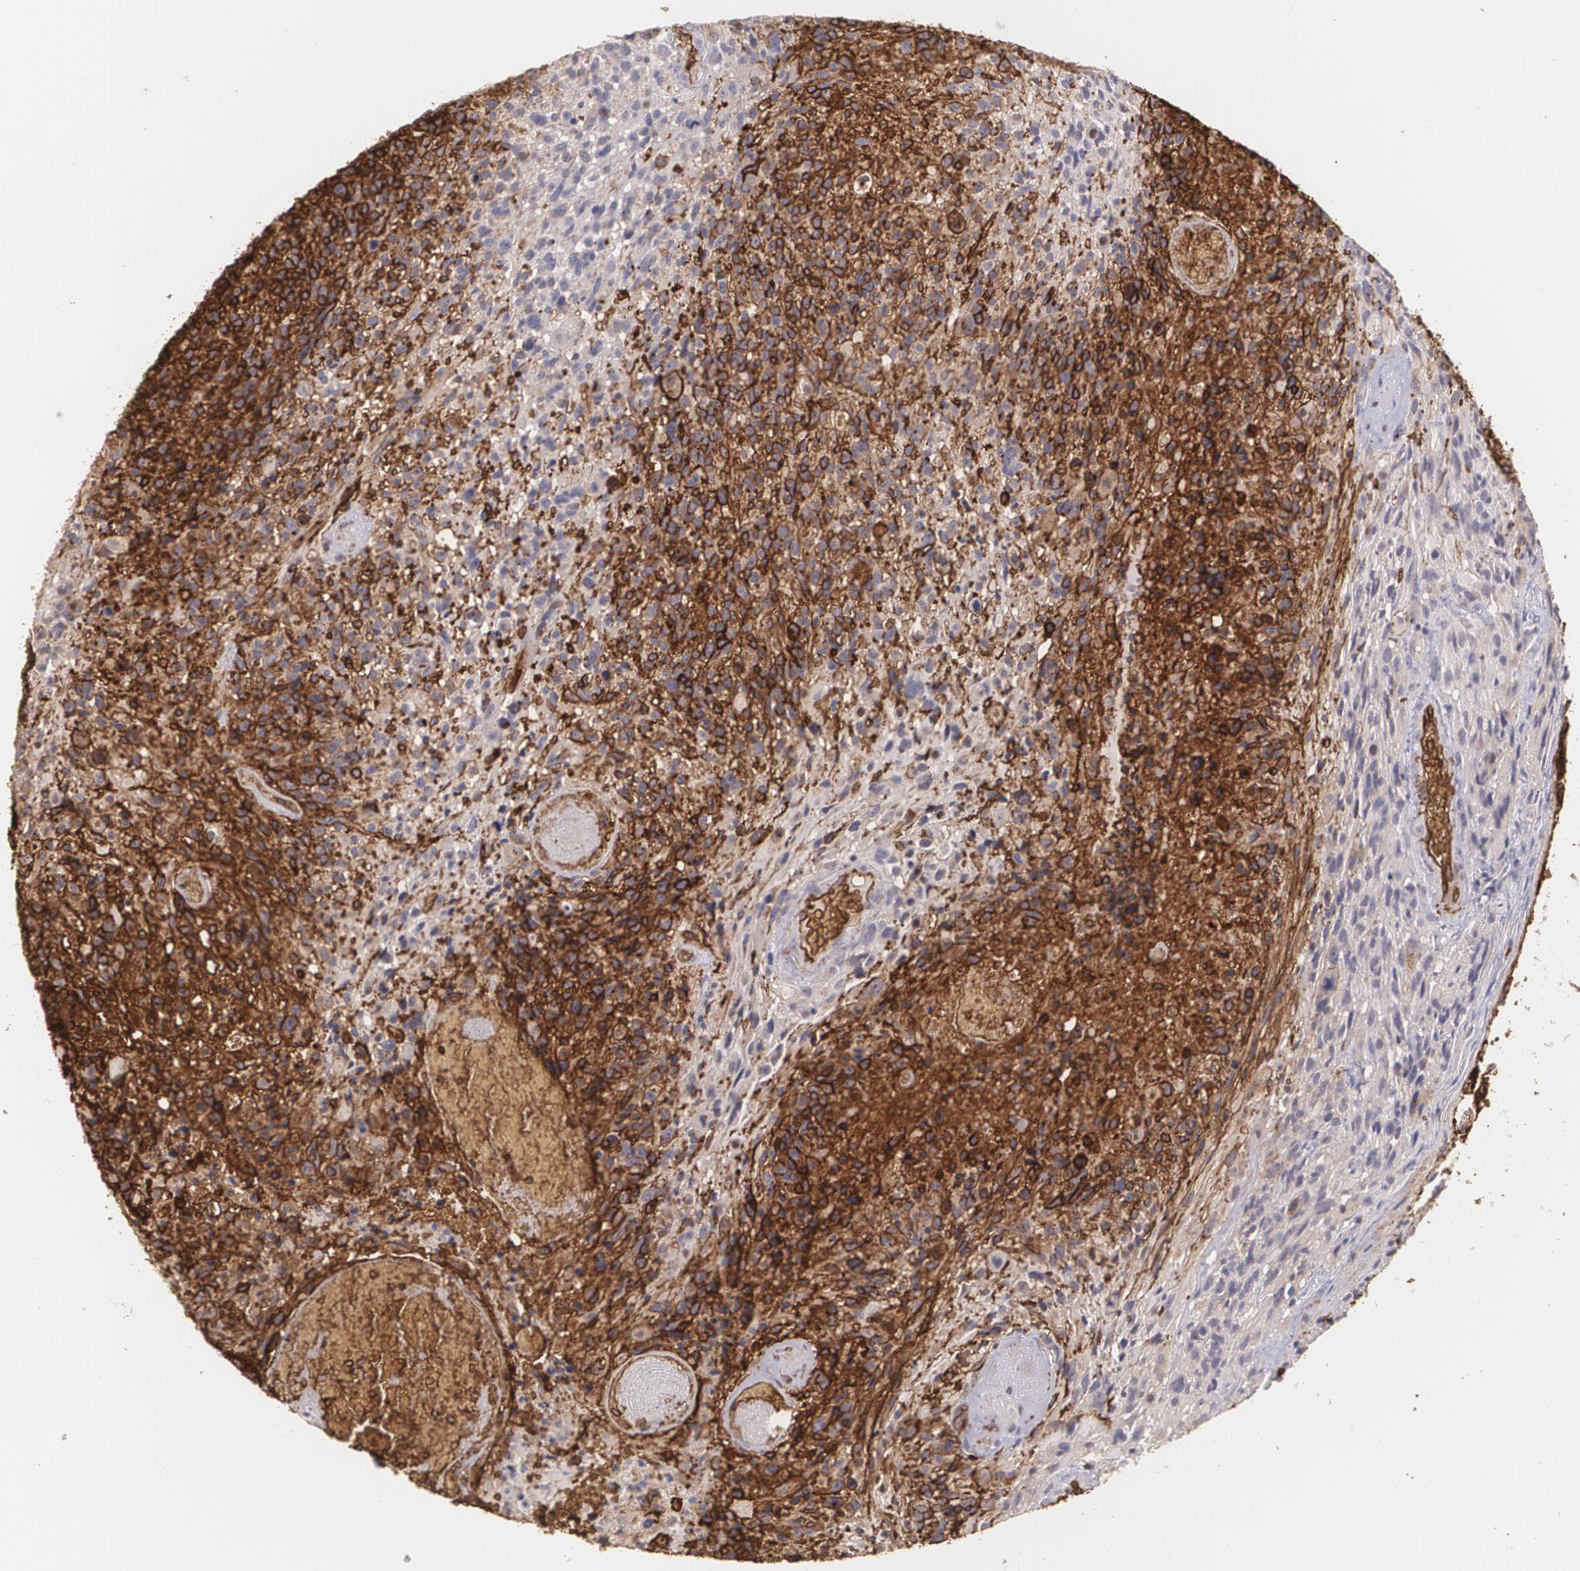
{"staining": {"intensity": "strong", "quantity": "25%-75%", "location": "cytoplasmic/membranous"}, "tissue": "glioma", "cell_type": "Tumor cells", "image_type": "cancer", "snomed": [{"axis": "morphology", "description": "Glioma, malignant, High grade"}, {"axis": "topography", "description": "Brain"}], "caption": "Immunohistochemical staining of malignant high-grade glioma displays high levels of strong cytoplasmic/membranous positivity in about 25%-75% of tumor cells.", "gene": "SLC2A1", "patient": {"sex": "male", "age": 72}}